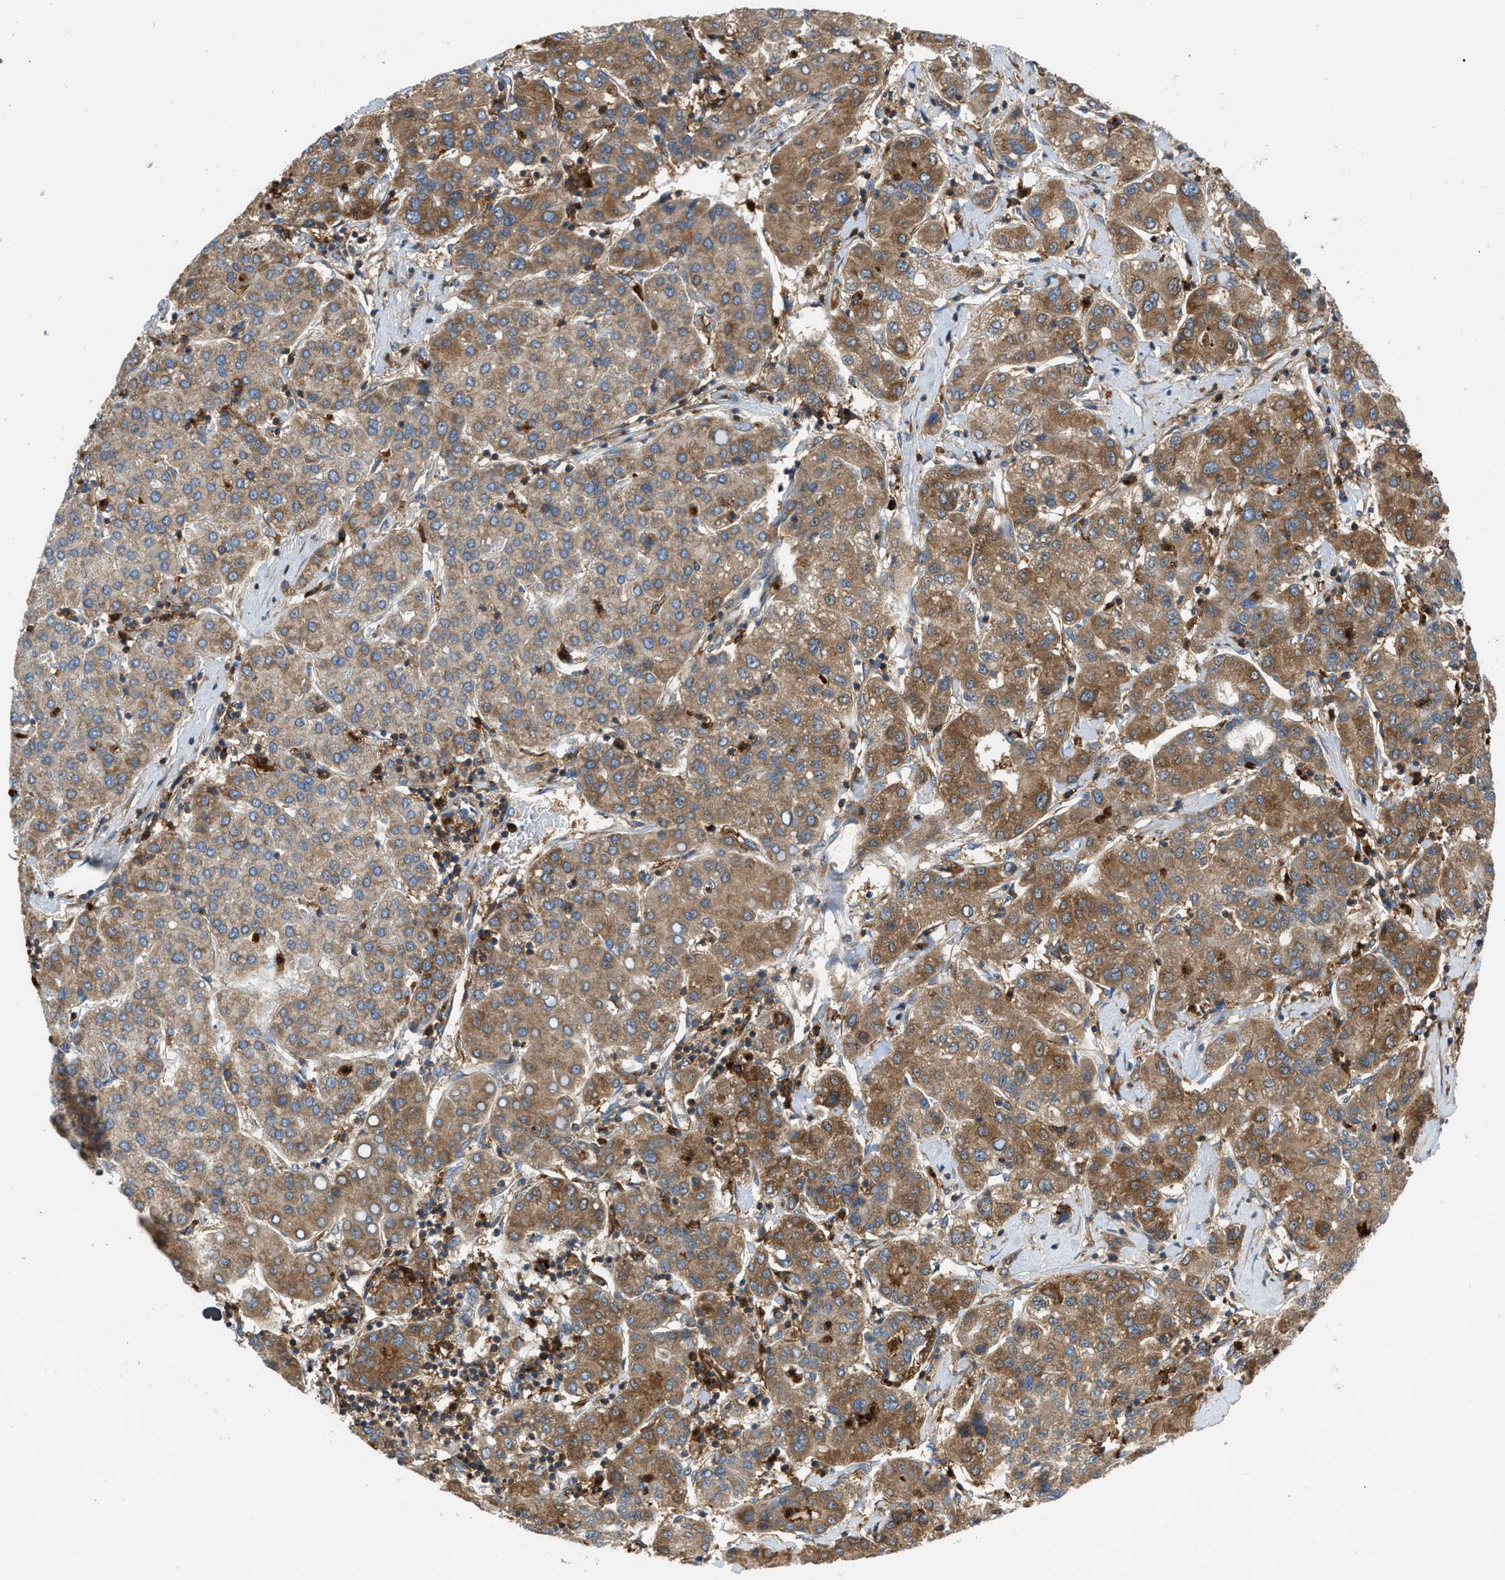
{"staining": {"intensity": "moderate", "quantity": ">75%", "location": "cytoplasmic/membranous"}, "tissue": "liver cancer", "cell_type": "Tumor cells", "image_type": "cancer", "snomed": [{"axis": "morphology", "description": "Carcinoma, Hepatocellular, NOS"}, {"axis": "topography", "description": "Liver"}], "caption": "Liver hepatocellular carcinoma stained for a protein reveals moderate cytoplasmic/membranous positivity in tumor cells.", "gene": "GPAT4", "patient": {"sex": "male", "age": 65}}